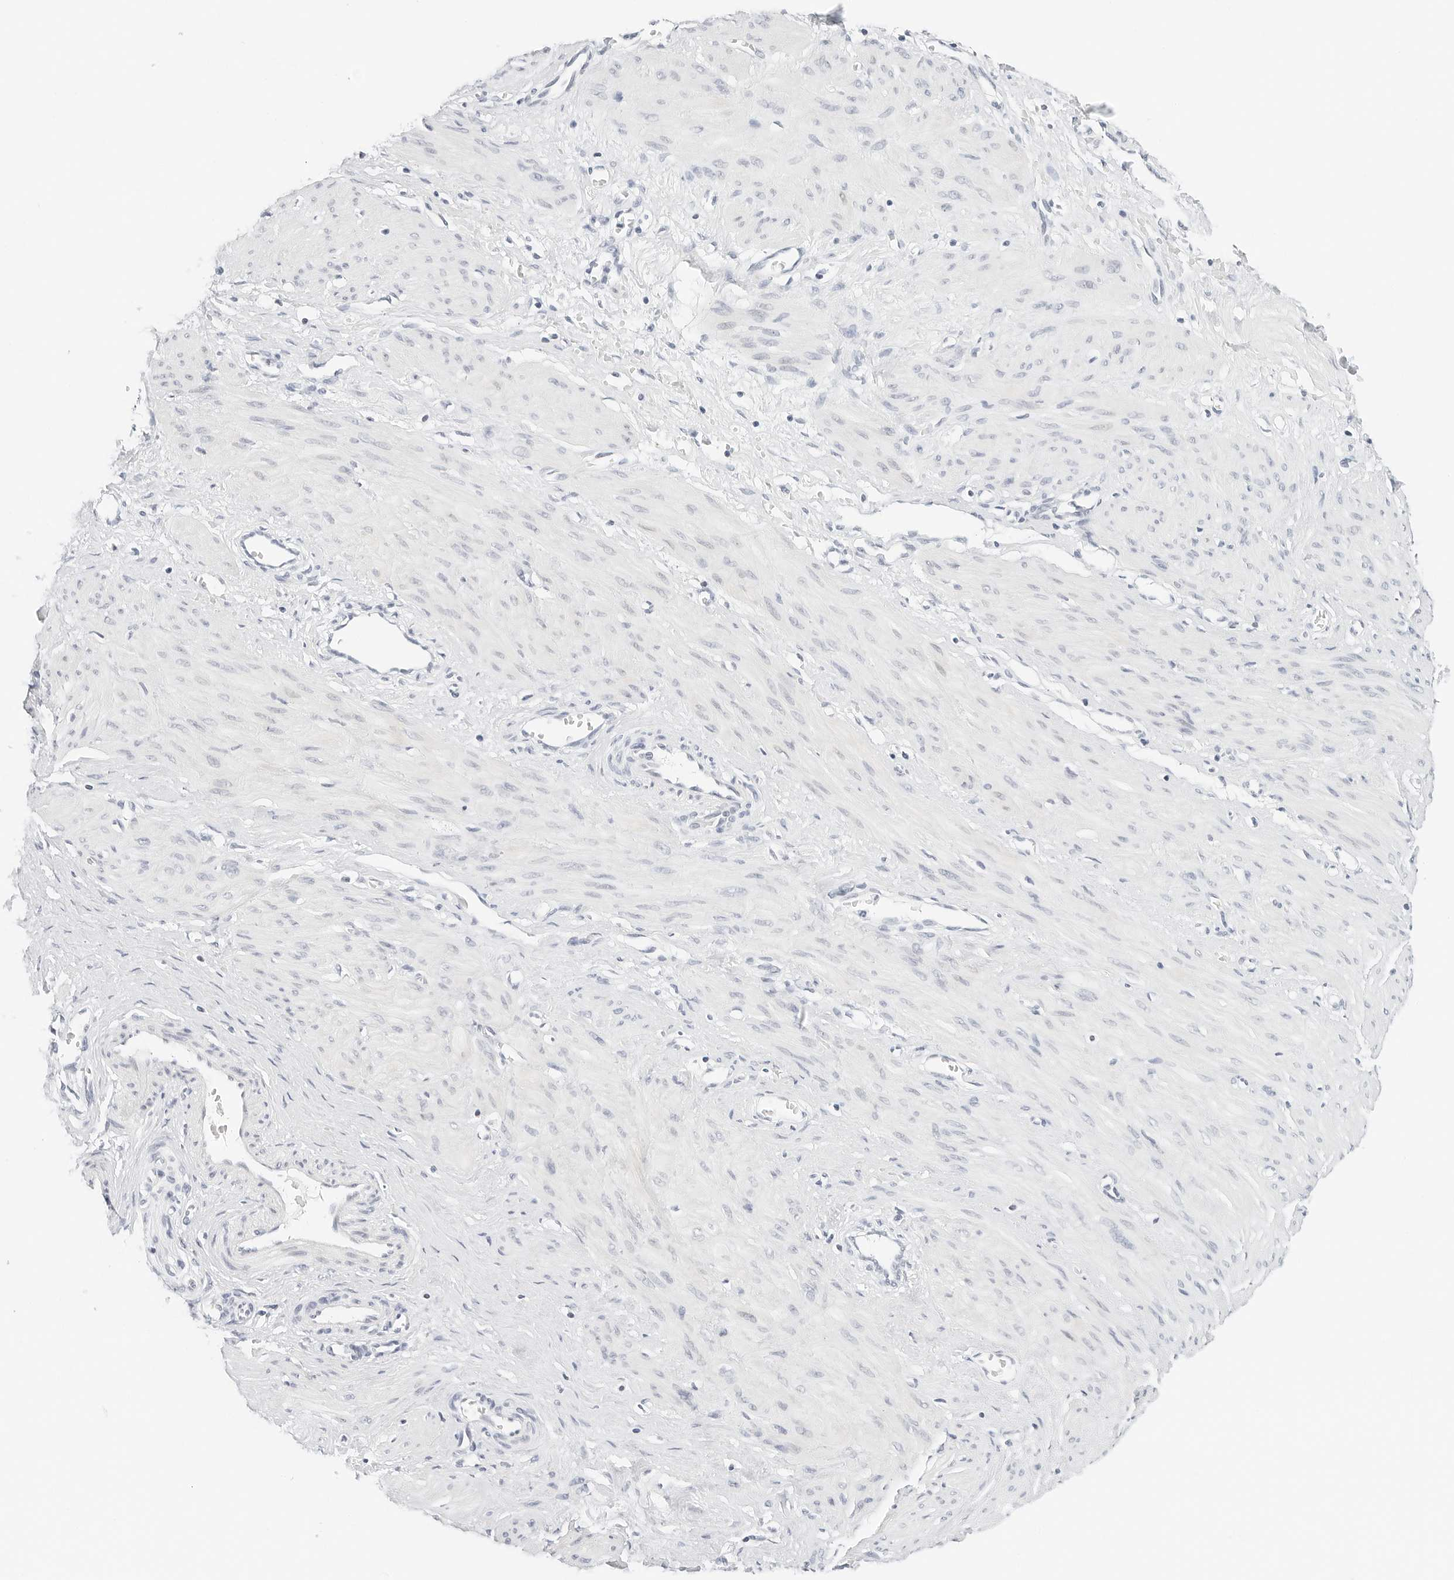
{"staining": {"intensity": "negative", "quantity": "none", "location": "none"}, "tissue": "smooth muscle", "cell_type": "Smooth muscle cells", "image_type": "normal", "snomed": [{"axis": "morphology", "description": "Normal tissue, NOS"}, {"axis": "topography", "description": "Endometrium"}], "caption": "IHC histopathology image of unremarkable smooth muscle: human smooth muscle stained with DAB (3,3'-diaminobenzidine) exhibits no significant protein expression in smooth muscle cells. (Immunohistochemistry (ihc), brightfield microscopy, high magnification).", "gene": "CD22", "patient": {"sex": "female", "age": 33}}